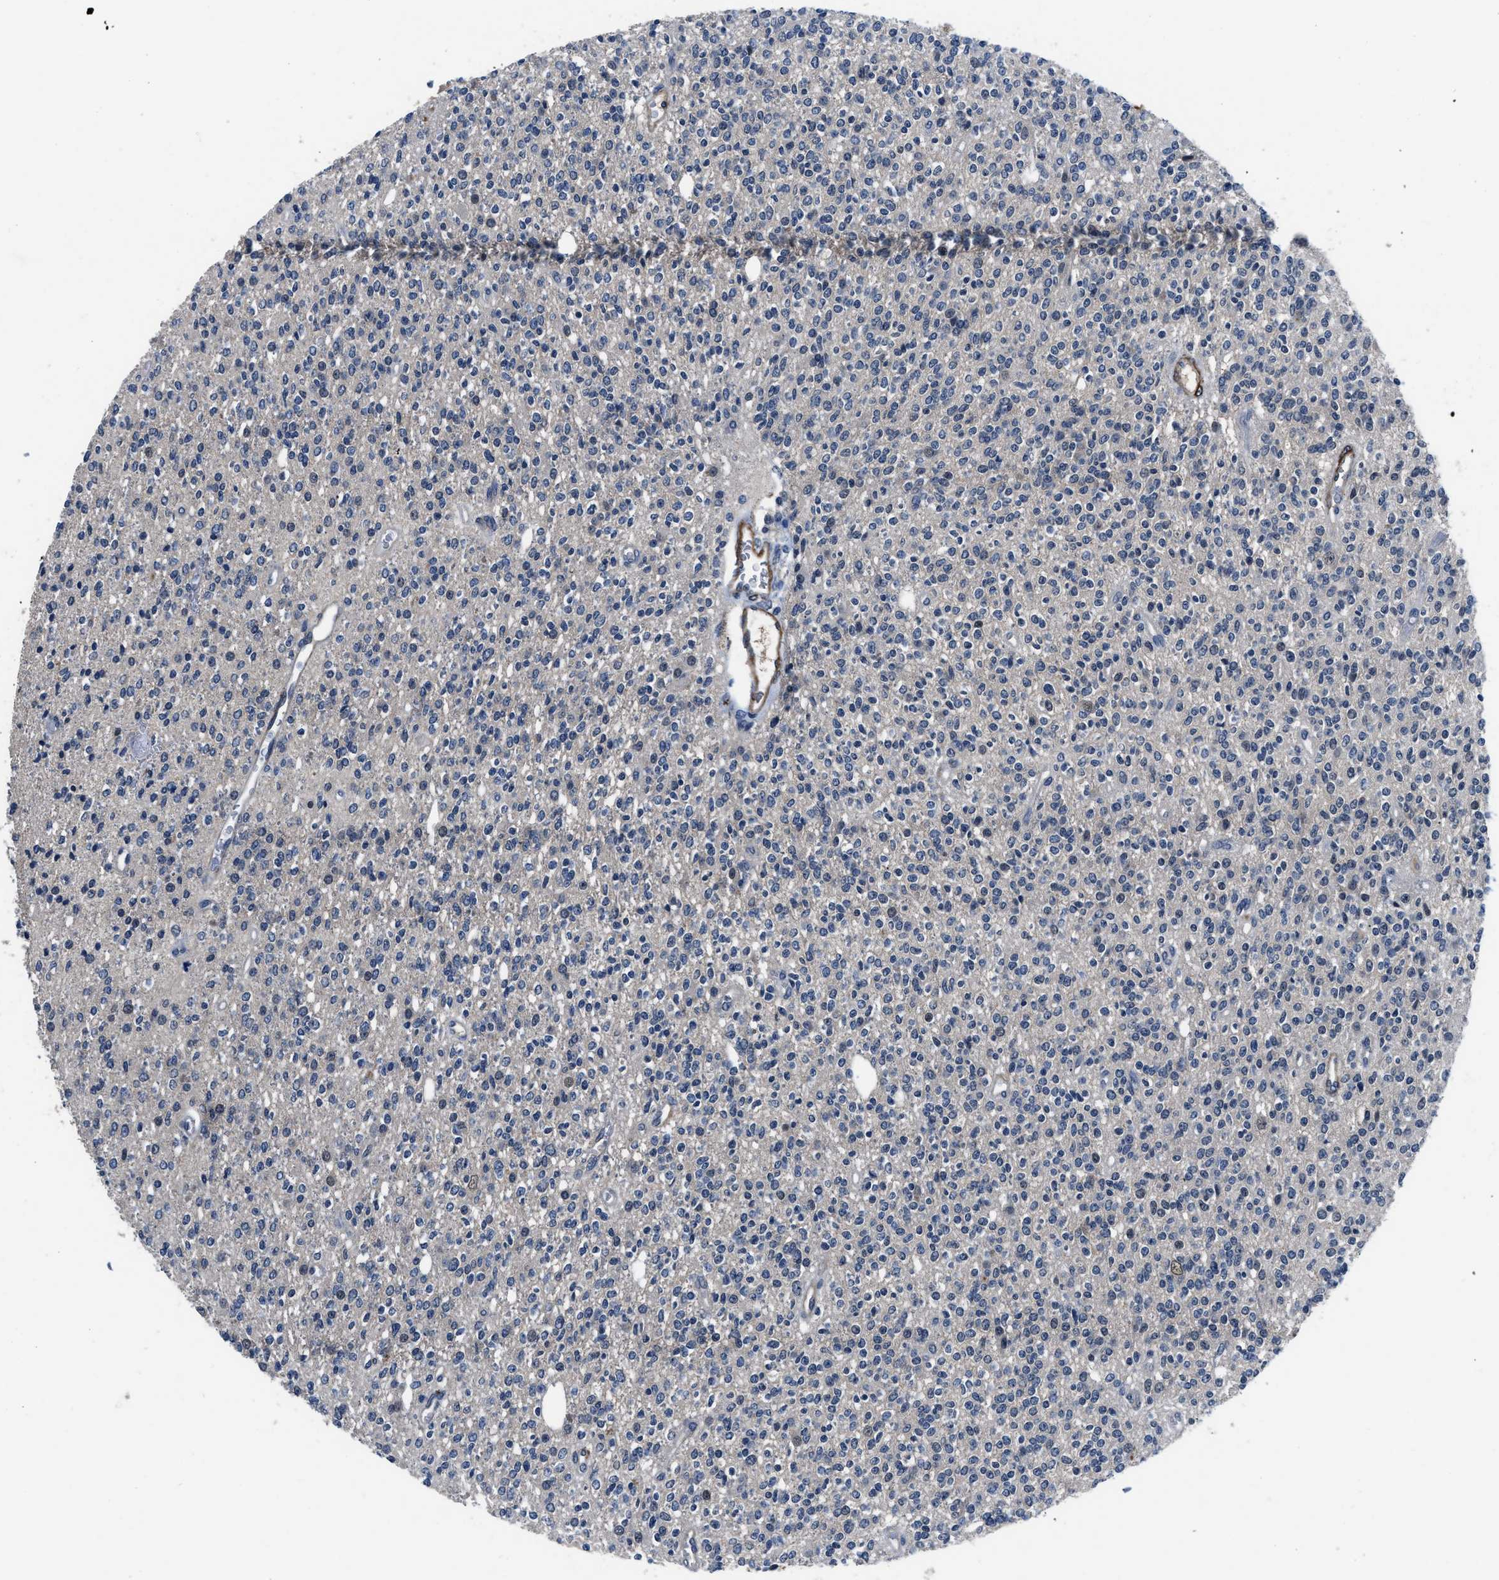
{"staining": {"intensity": "negative", "quantity": "none", "location": "none"}, "tissue": "glioma", "cell_type": "Tumor cells", "image_type": "cancer", "snomed": [{"axis": "morphology", "description": "Glioma, malignant, High grade"}, {"axis": "topography", "description": "Brain"}], "caption": "This is an IHC histopathology image of human malignant glioma (high-grade). There is no staining in tumor cells.", "gene": "LANCL2", "patient": {"sex": "male", "age": 34}}